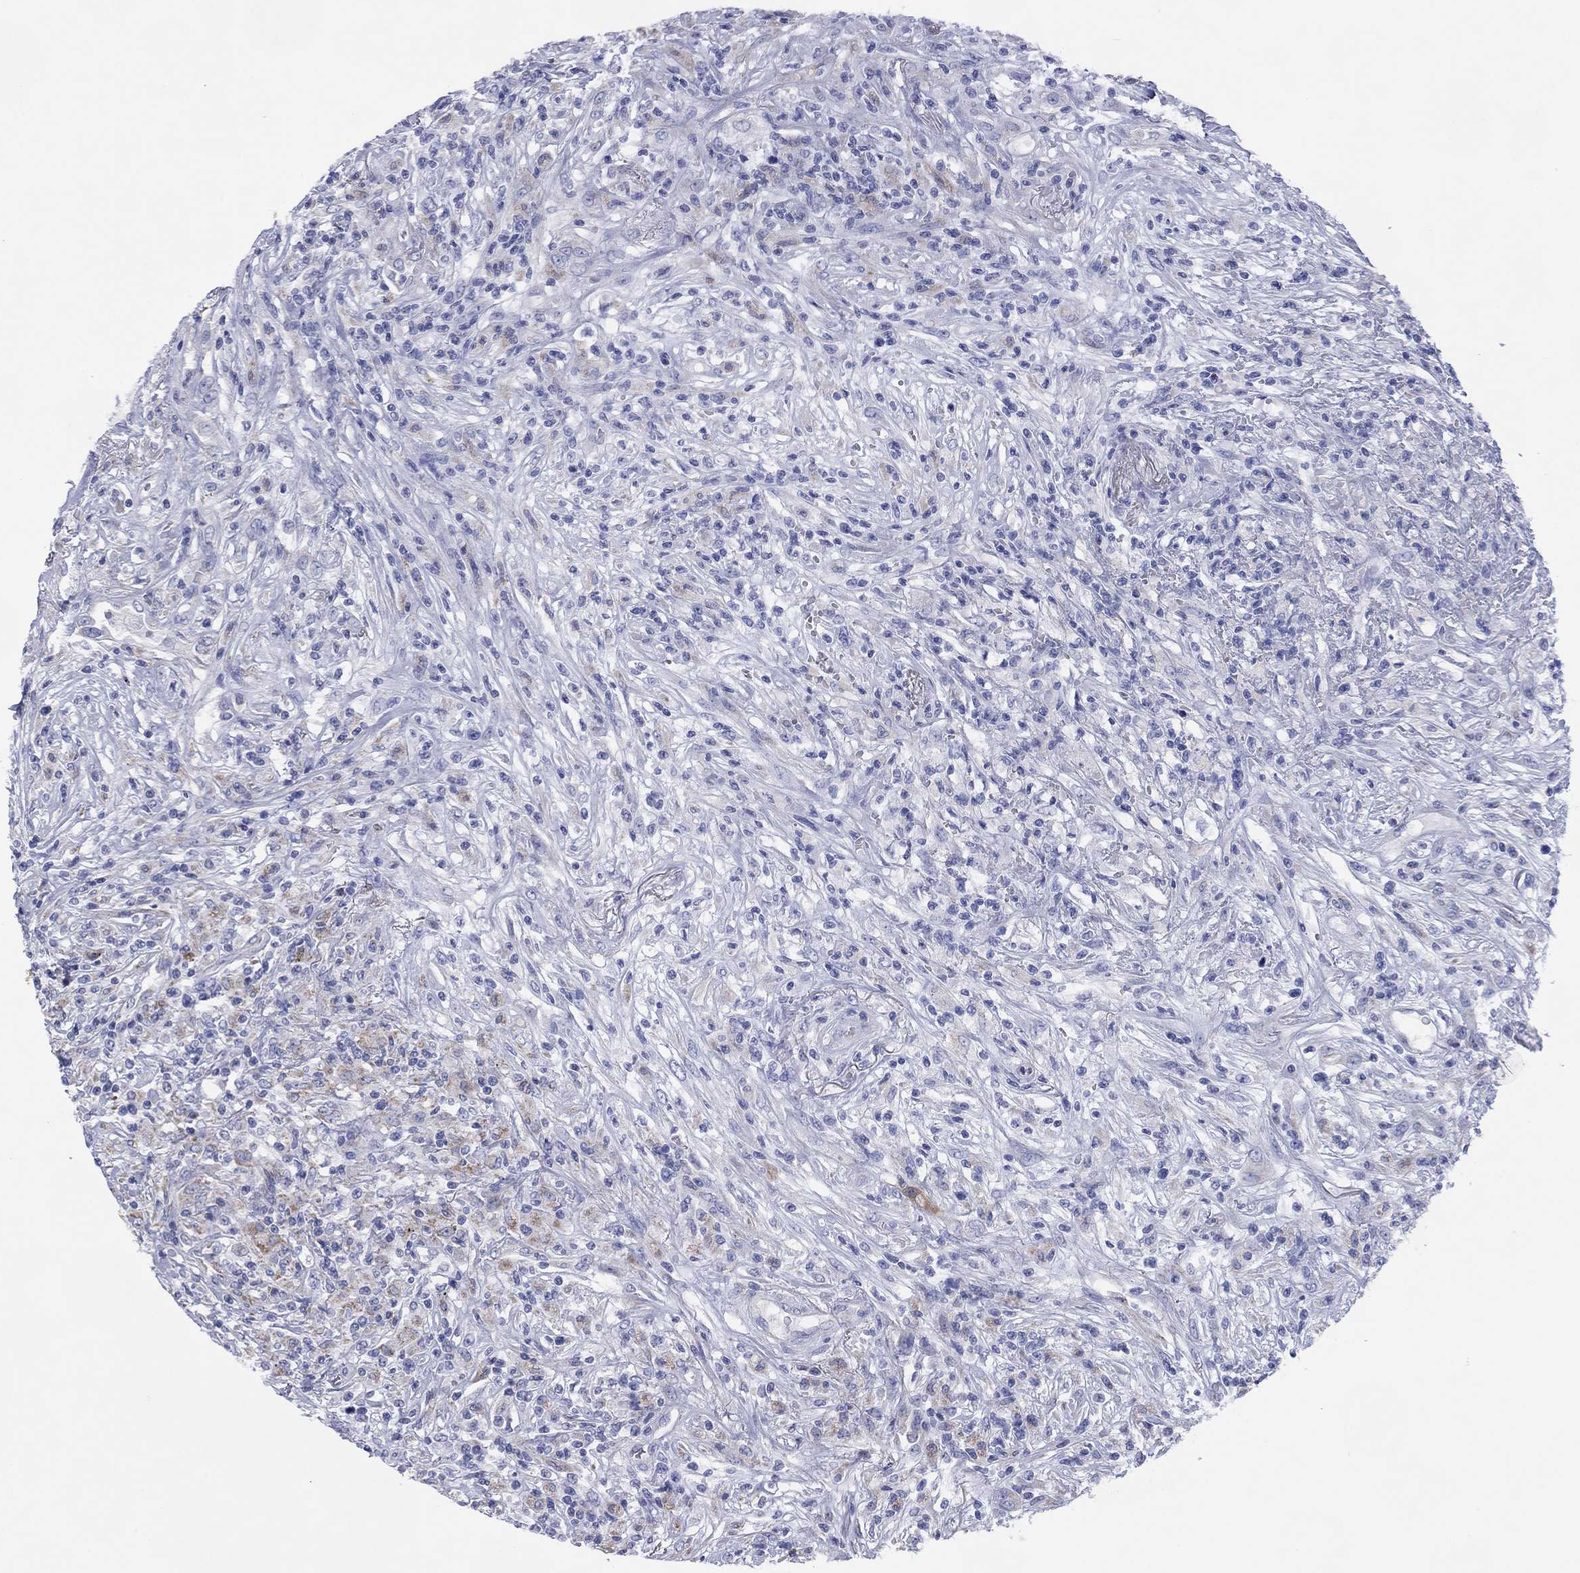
{"staining": {"intensity": "weak", "quantity": "25%-75%", "location": "cytoplasmic/membranous"}, "tissue": "lymphoma", "cell_type": "Tumor cells", "image_type": "cancer", "snomed": [{"axis": "morphology", "description": "Malignant lymphoma, non-Hodgkin's type, High grade"}, {"axis": "topography", "description": "Lung"}], "caption": "Immunohistochemical staining of human malignant lymphoma, non-Hodgkin's type (high-grade) shows low levels of weak cytoplasmic/membranous protein expression in about 25%-75% of tumor cells.", "gene": "MGST3", "patient": {"sex": "male", "age": 79}}